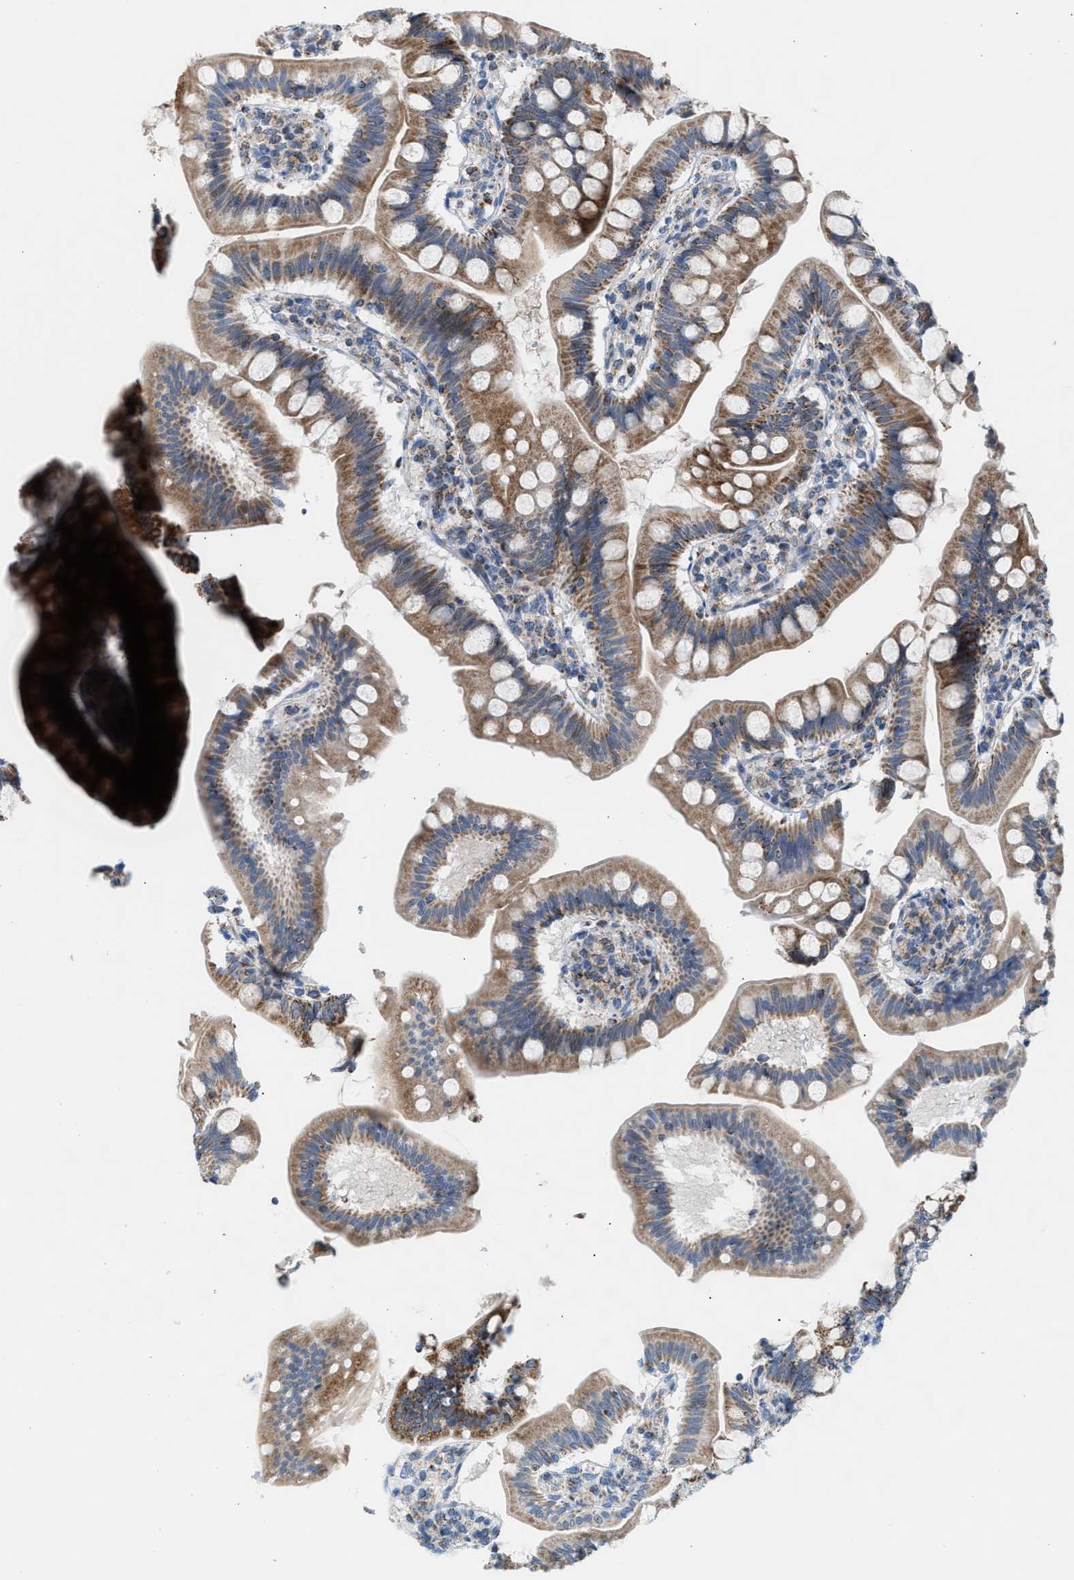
{"staining": {"intensity": "strong", "quantity": ">75%", "location": "cytoplasmic/membranous"}, "tissue": "small intestine", "cell_type": "Glandular cells", "image_type": "normal", "snomed": [{"axis": "morphology", "description": "Normal tissue, NOS"}, {"axis": "topography", "description": "Small intestine"}], "caption": "IHC (DAB) staining of normal human small intestine shows strong cytoplasmic/membranous protein staining in about >75% of glandular cells. (DAB = brown stain, brightfield microscopy at high magnification).", "gene": "PMPCA", "patient": {"sex": "male", "age": 7}}